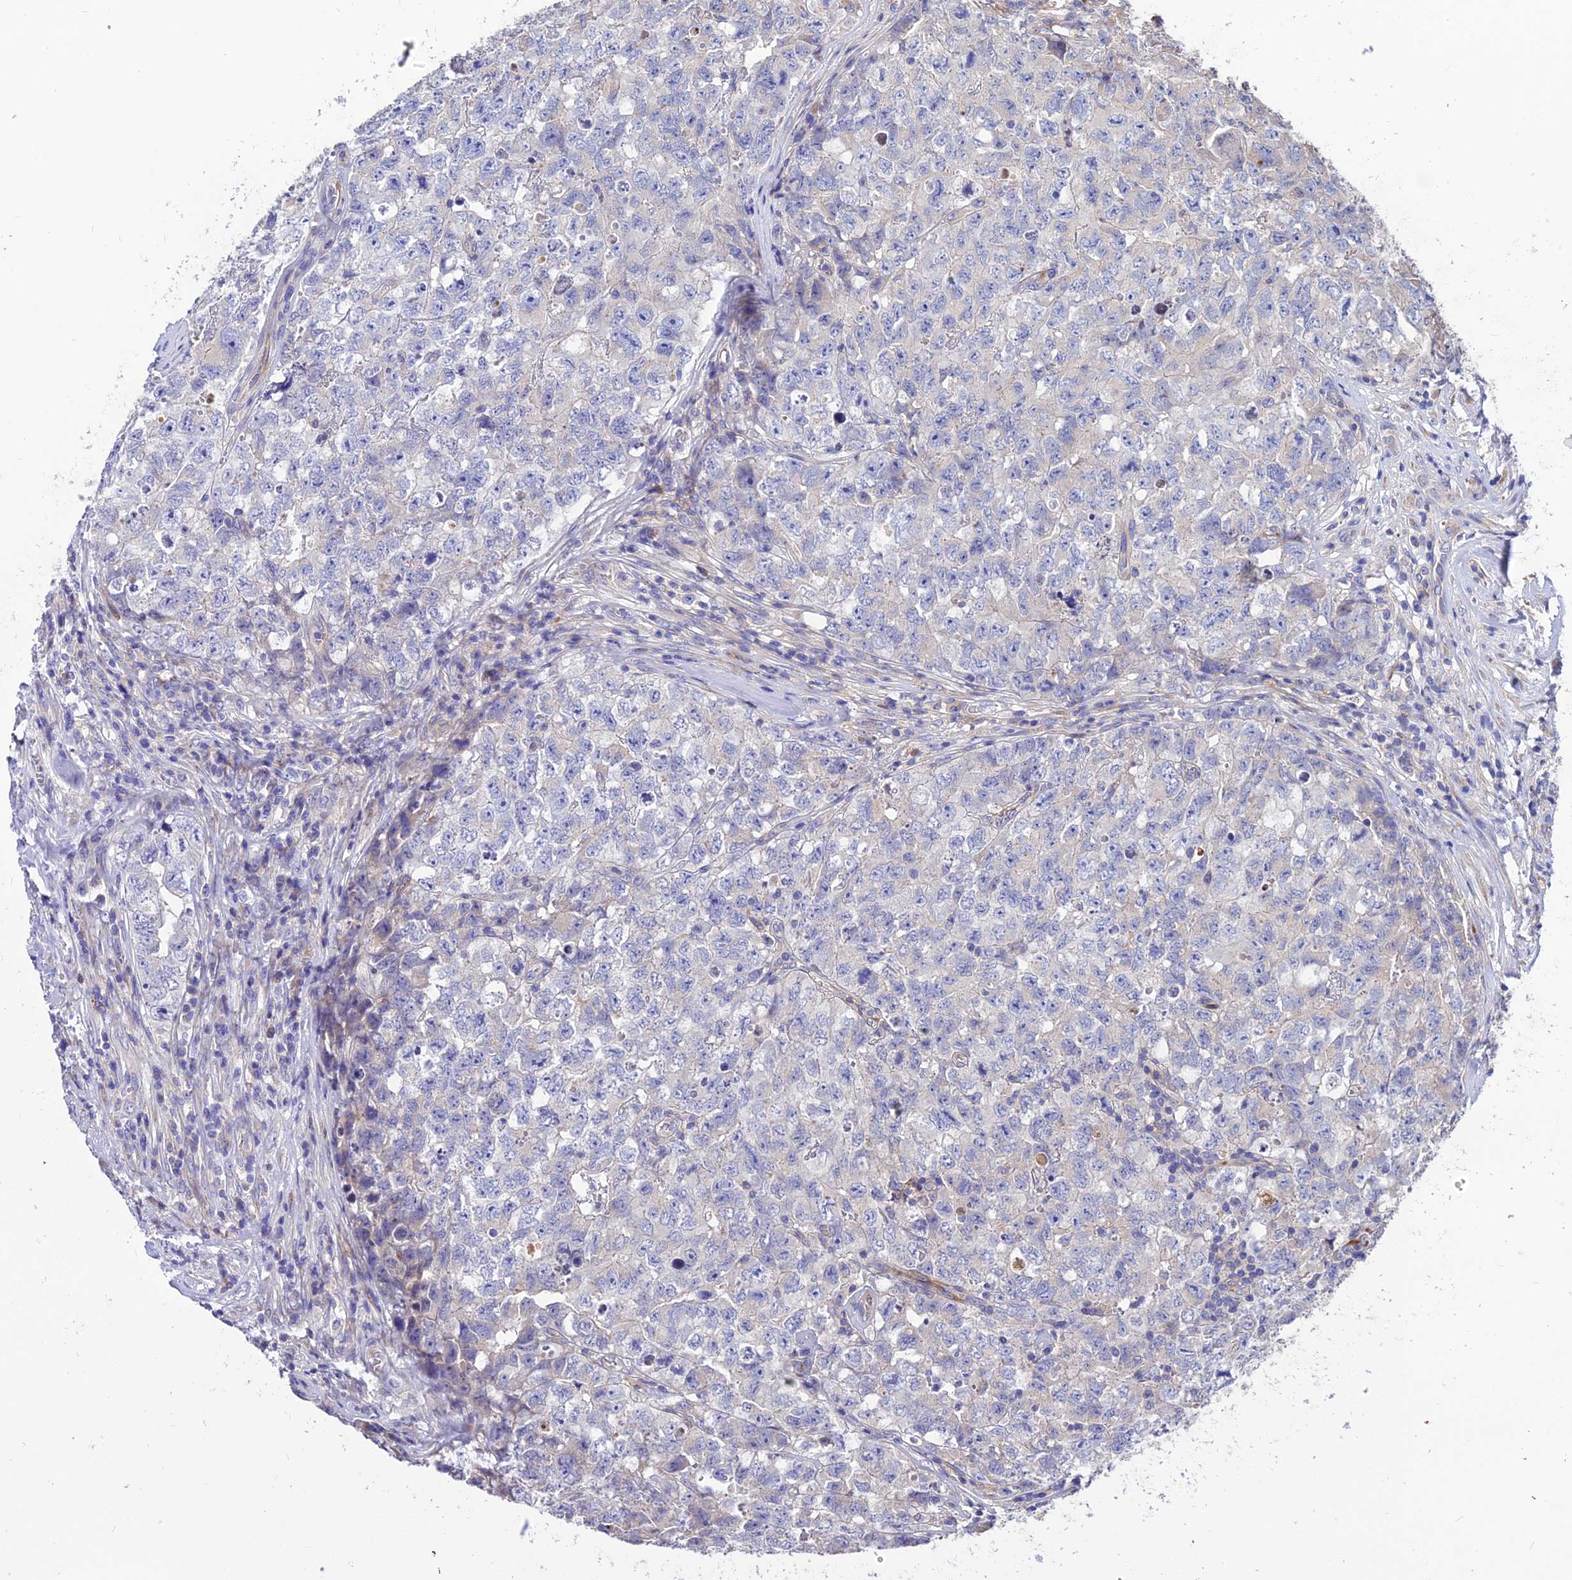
{"staining": {"intensity": "negative", "quantity": "none", "location": "none"}, "tissue": "testis cancer", "cell_type": "Tumor cells", "image_type": "cancer", "snomed": [{"axis": "morphology", "description": "Carcinoma, Embryonal, NOS"}, {"axis": "topography", "description": "Testis"}], "caption": "Image shows no protein expression in tumor cells of testis cancer tissue. (DAB immunohistochemistry with hematoxylin counter stain).", "gene": "ROCK1", "patient": {"sex": "male", "age": 31}}